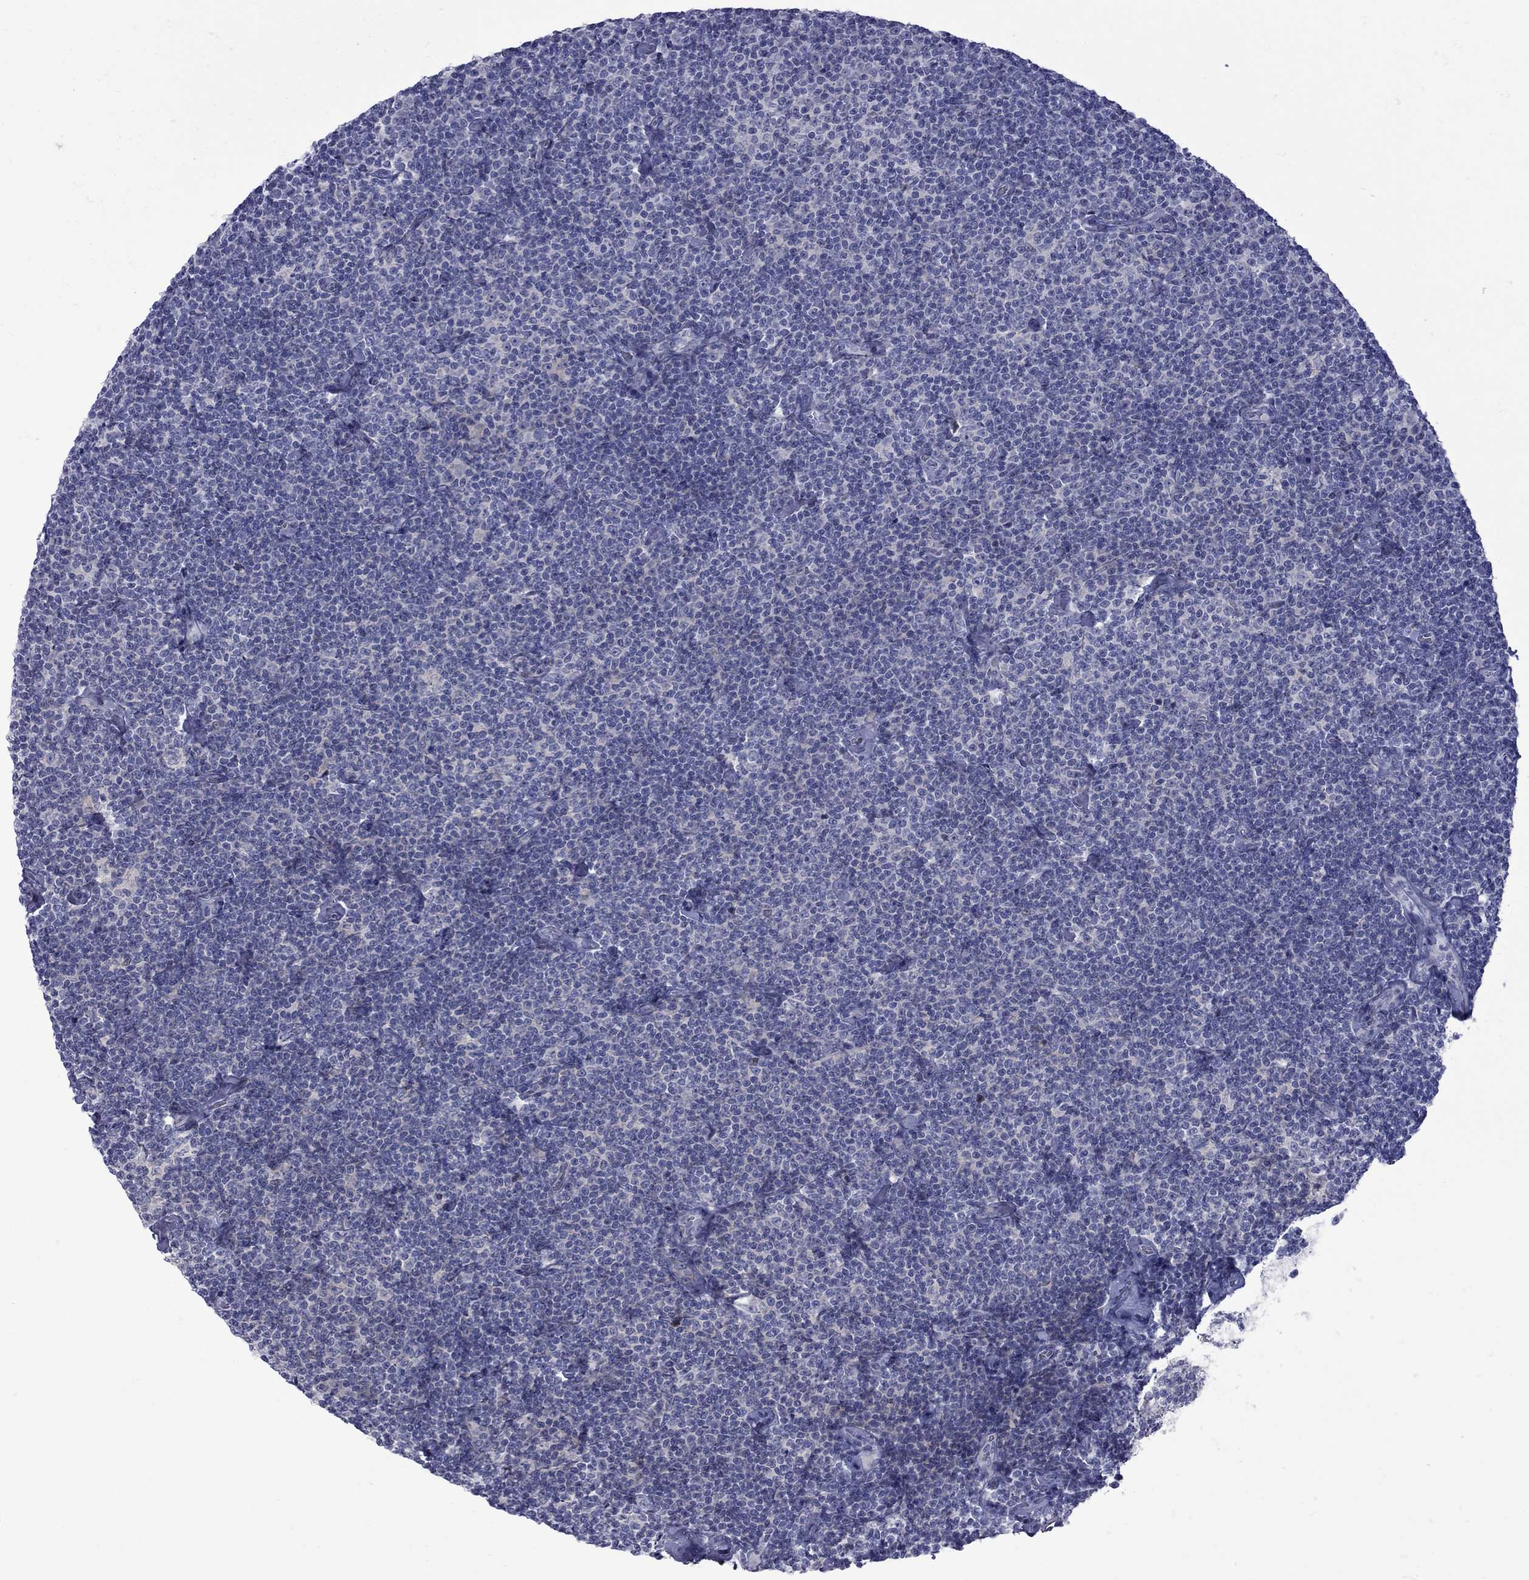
{"staining": {"intensity": "negative", "quantity": "none", "location": "none"}, "tissue": "lymphoma", "cell_type": "Tumor cells", "image_type": "cancer", "snomed": [{"axis": "morphology", "description": "Malignant lymphoma, non-Hodgkin's type, Low grade"}, {"axis": "topography", "description": "Lymph node"}], "caption": "Lymphoma was stained to show a protein in brown. There is no significant staining in tumor cells.", "gene": "NRARP", "patient": {"sex": "male", "age": 81}}